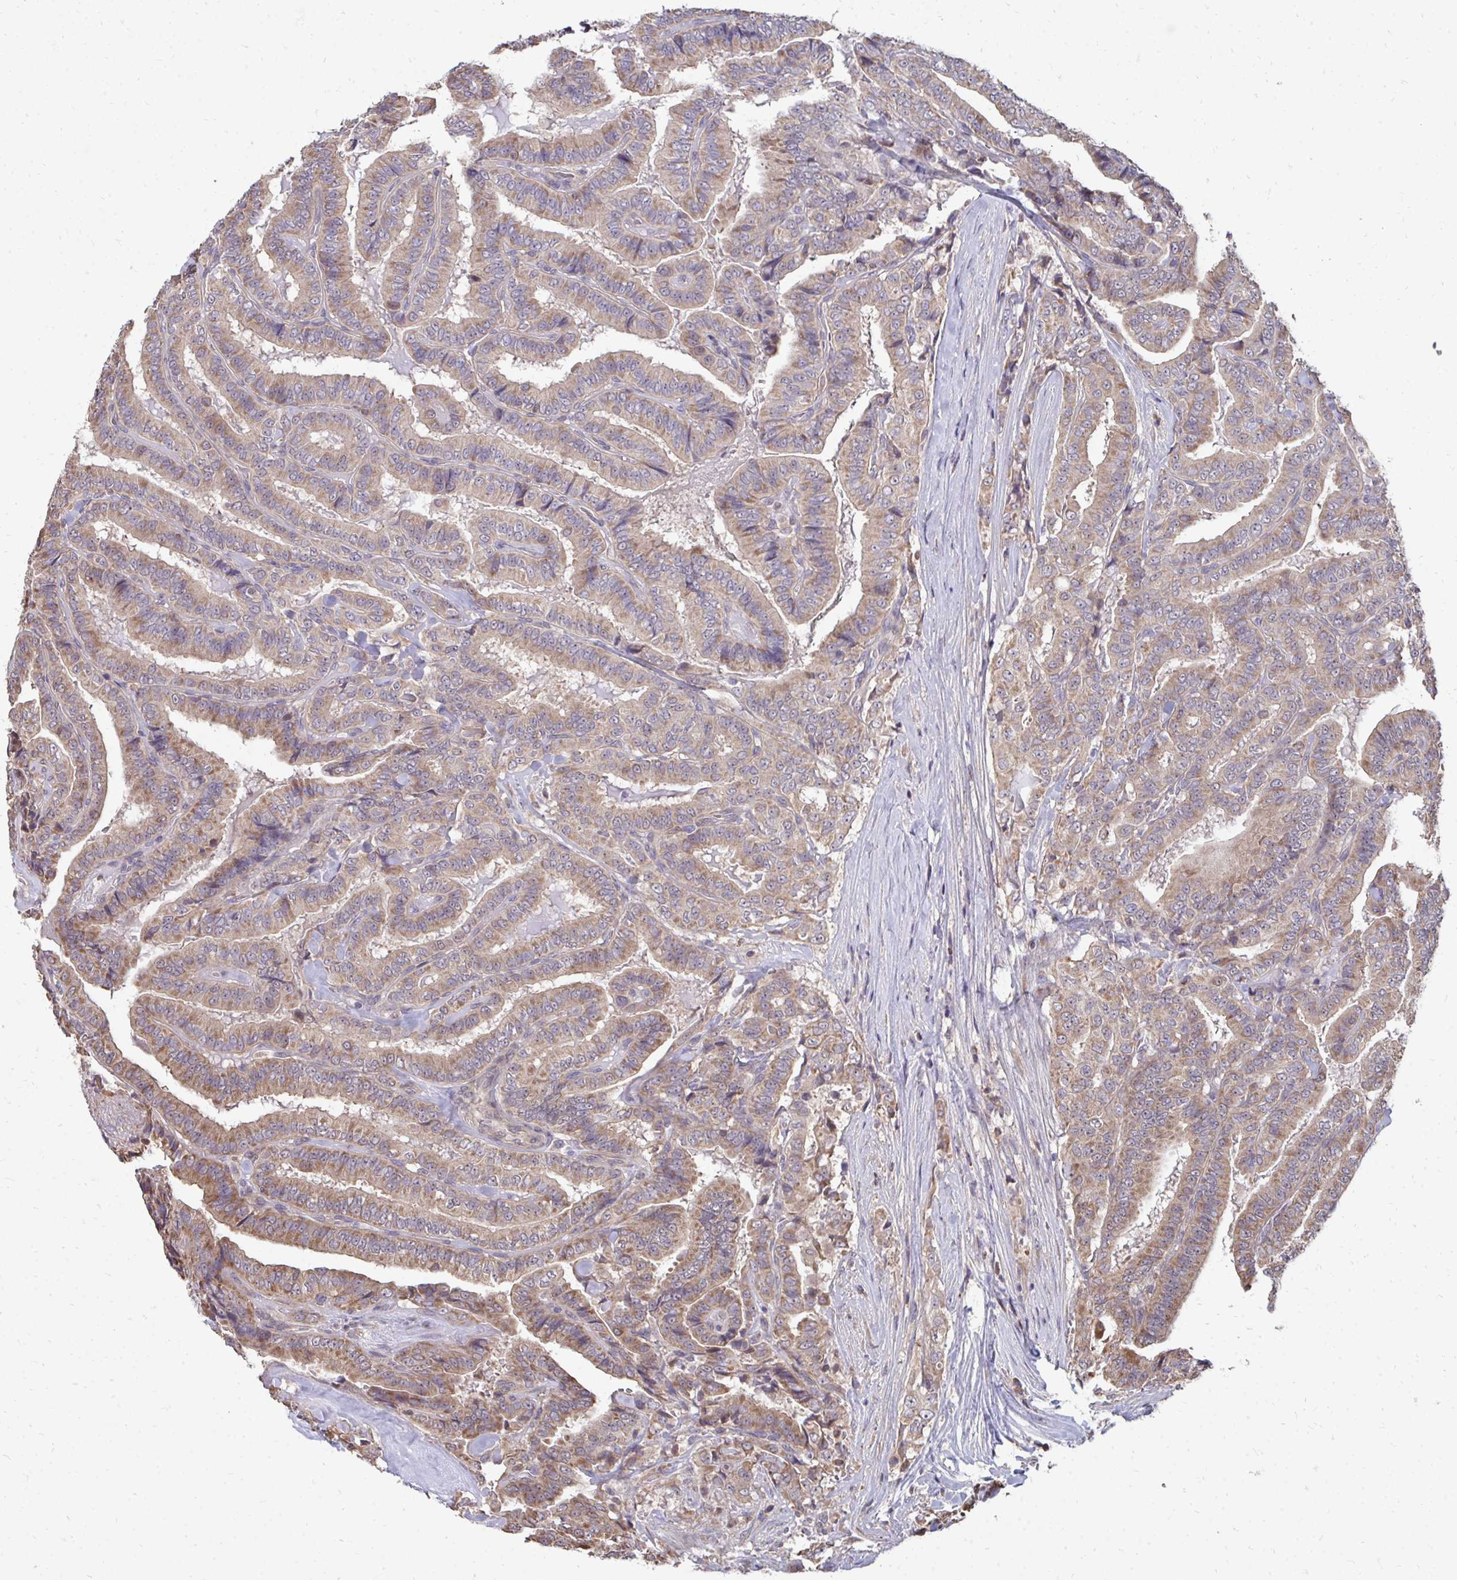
{"staining": {"intensity": "weak", "quantity": ">75%", "location": "cytoplasmic/membranous"}, "tissue": "thyroid cancer", "cell_type": "Tumor cells", "image_type": "cancer", "snomed": [{"axis": "morphology", "description": "Papillary adenocarcinoma, NOS"}, {"axis": "topography", "description": "Thyroid gland"}], "caption": "IHC micrograph of human thyroid cancer (papillary adenocarcinoma) stained for a protein (brown), which shows low levels of weak cytoplasmic/membranous staining in approximately >75% of tumor cells.", "gene": "DNAJA2", "patient": {"sex": "male", "age": 61}}